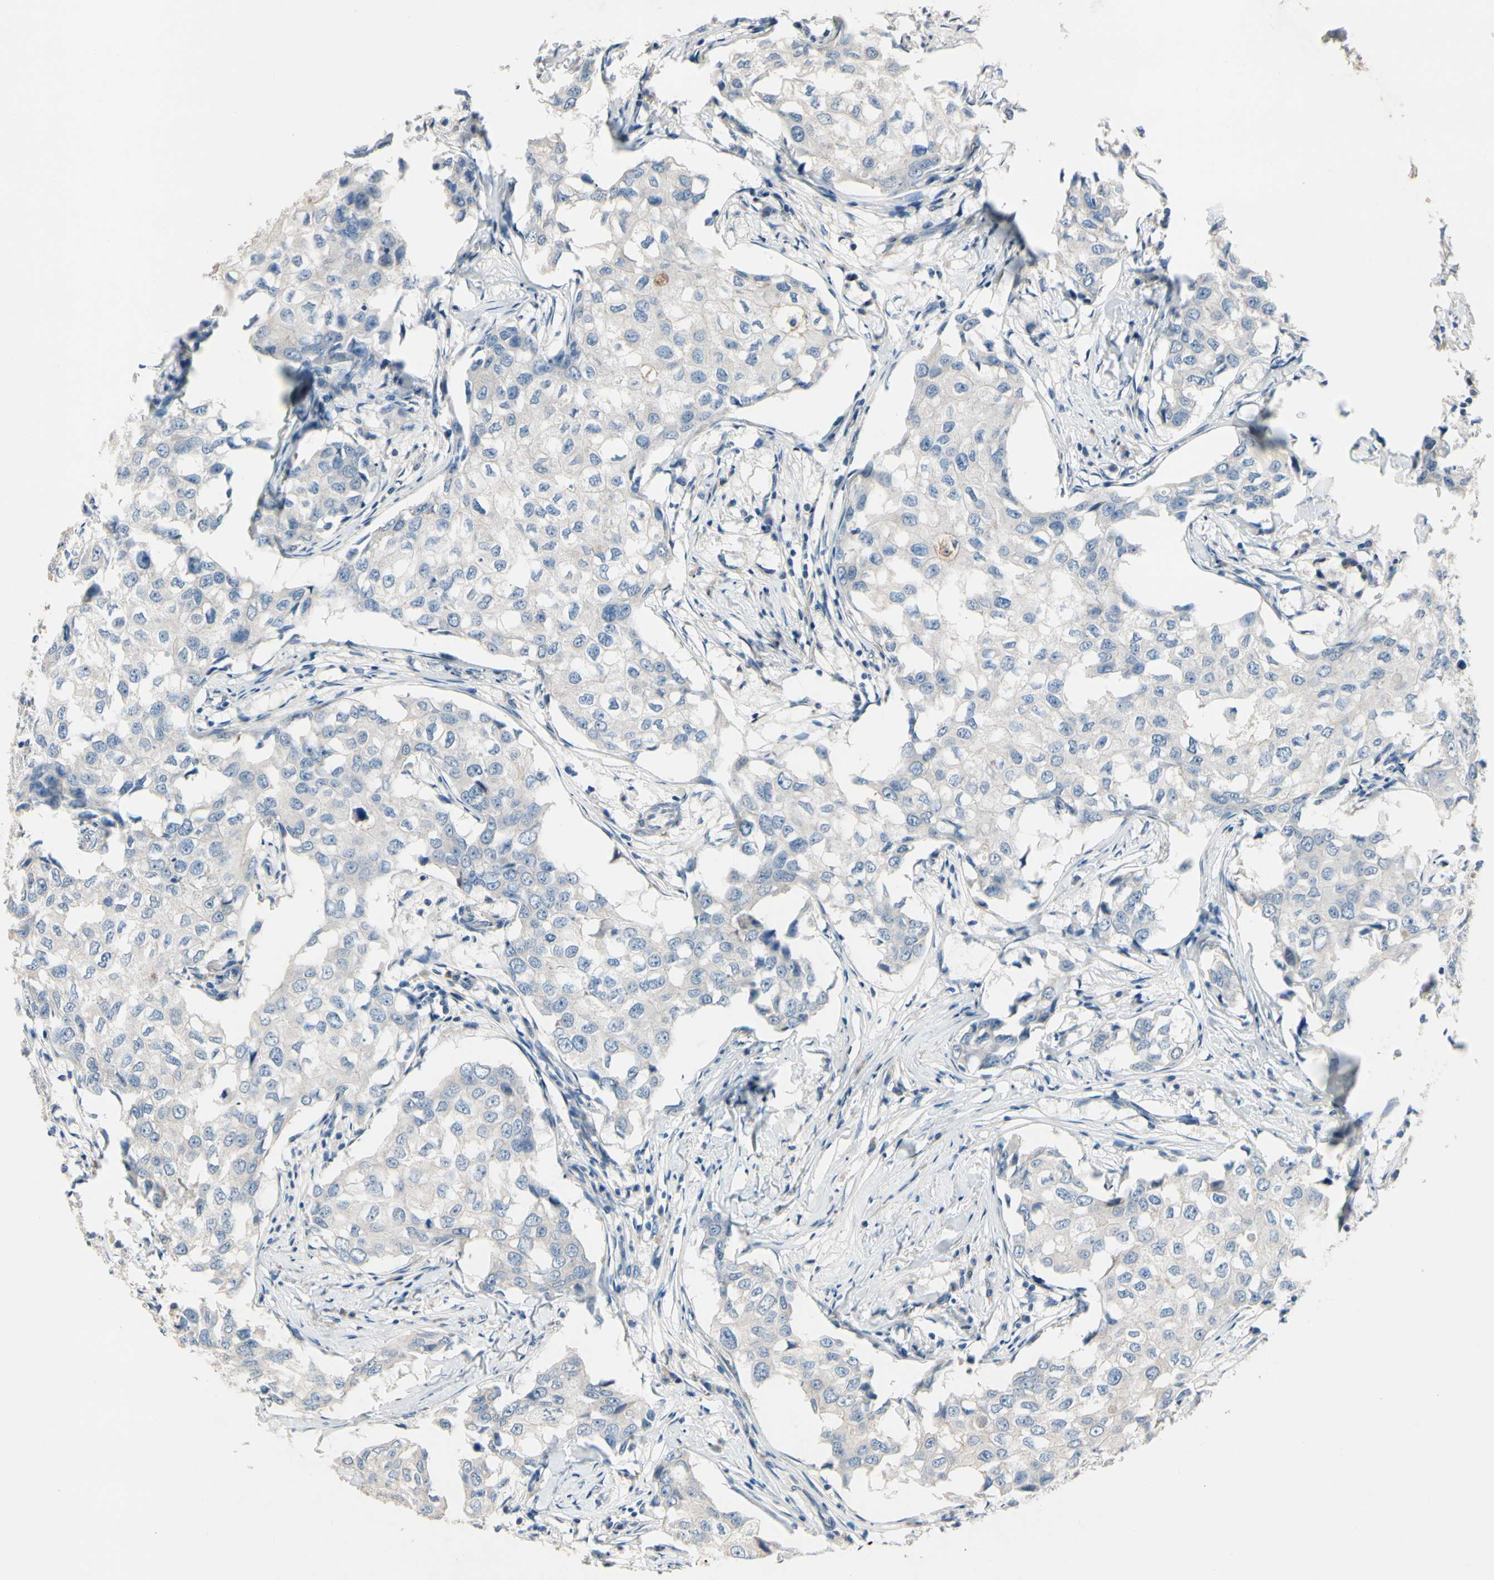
{"staining": {"intensity": "negative", "quantity": "none", "location": "none"}, "tissue": "breast cancer", "cell_type": "Tumor cells", "image_type": "cancer", "snomed": [{"axis": "morphology", "description": "Duct carcinoma"}, {"axis": "topography", "description": "Breast"}], "caption": "The micrograph demonstrates no significant positivity in tumor cells of breast invasive ductal carcinoma.", "gene": "SIGLEC5", "patient": {"sex": "female", "age": 27}}